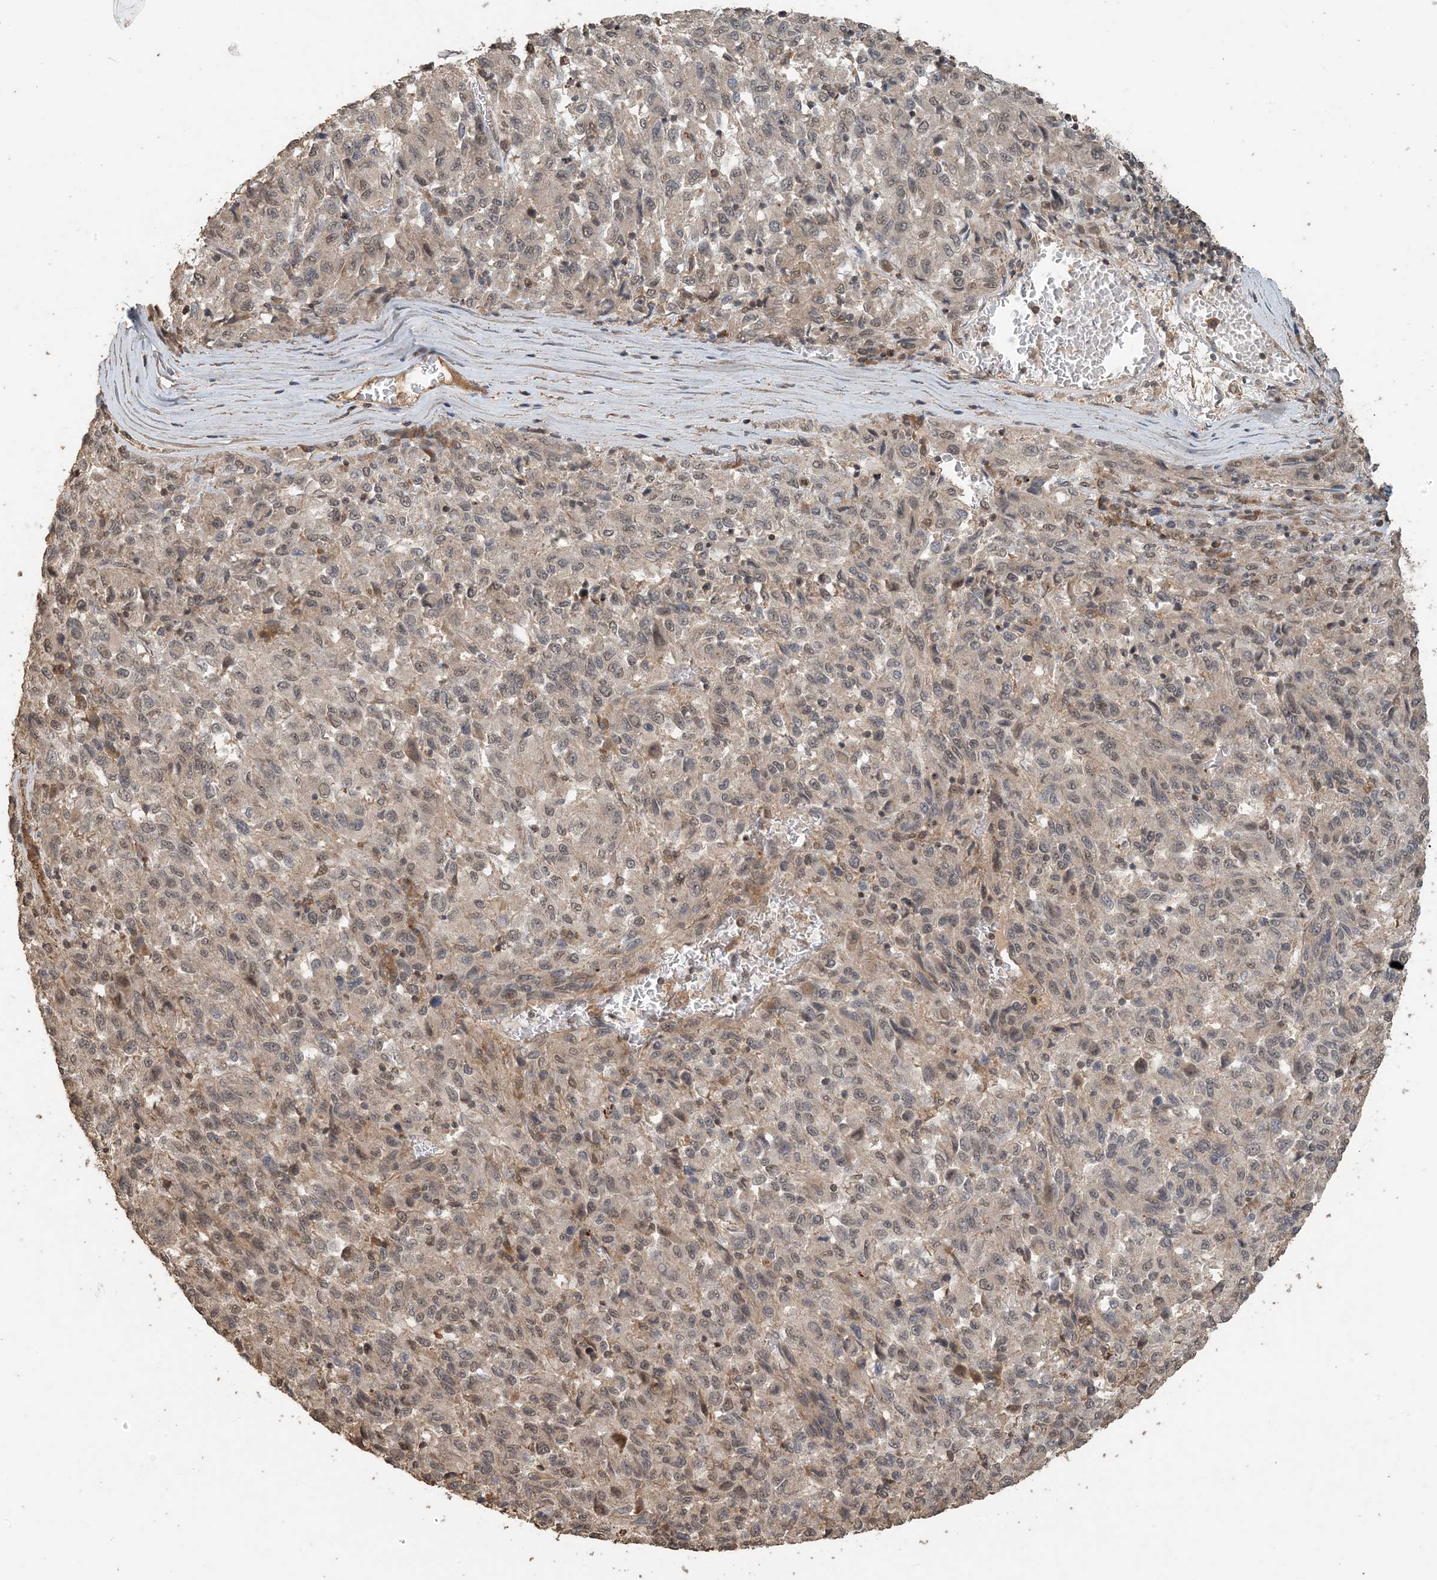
{"staining": {"intensity": "weak", "quantity": "25%-75%", "location": "nuclear"}, "tissue": "melanoma", "cell_type": "Tumor cells", "image_type": "cancer", "snomed": [{"axis": "morphology", "description": "Malignant melanoma, Metastatic site"}, {"axis": "topography", "description": "Lung"}], "caption": "Immunohistochemistry (DAB) staining of human melanoma displays weak nuclear protein expression in about 25%-75% of tumor cells. (brown staining indicates protein expression, while blue staining denotes nuclei).", "gene": "ZC3H12A", "patient": {"sex": "male", "age": 64}}